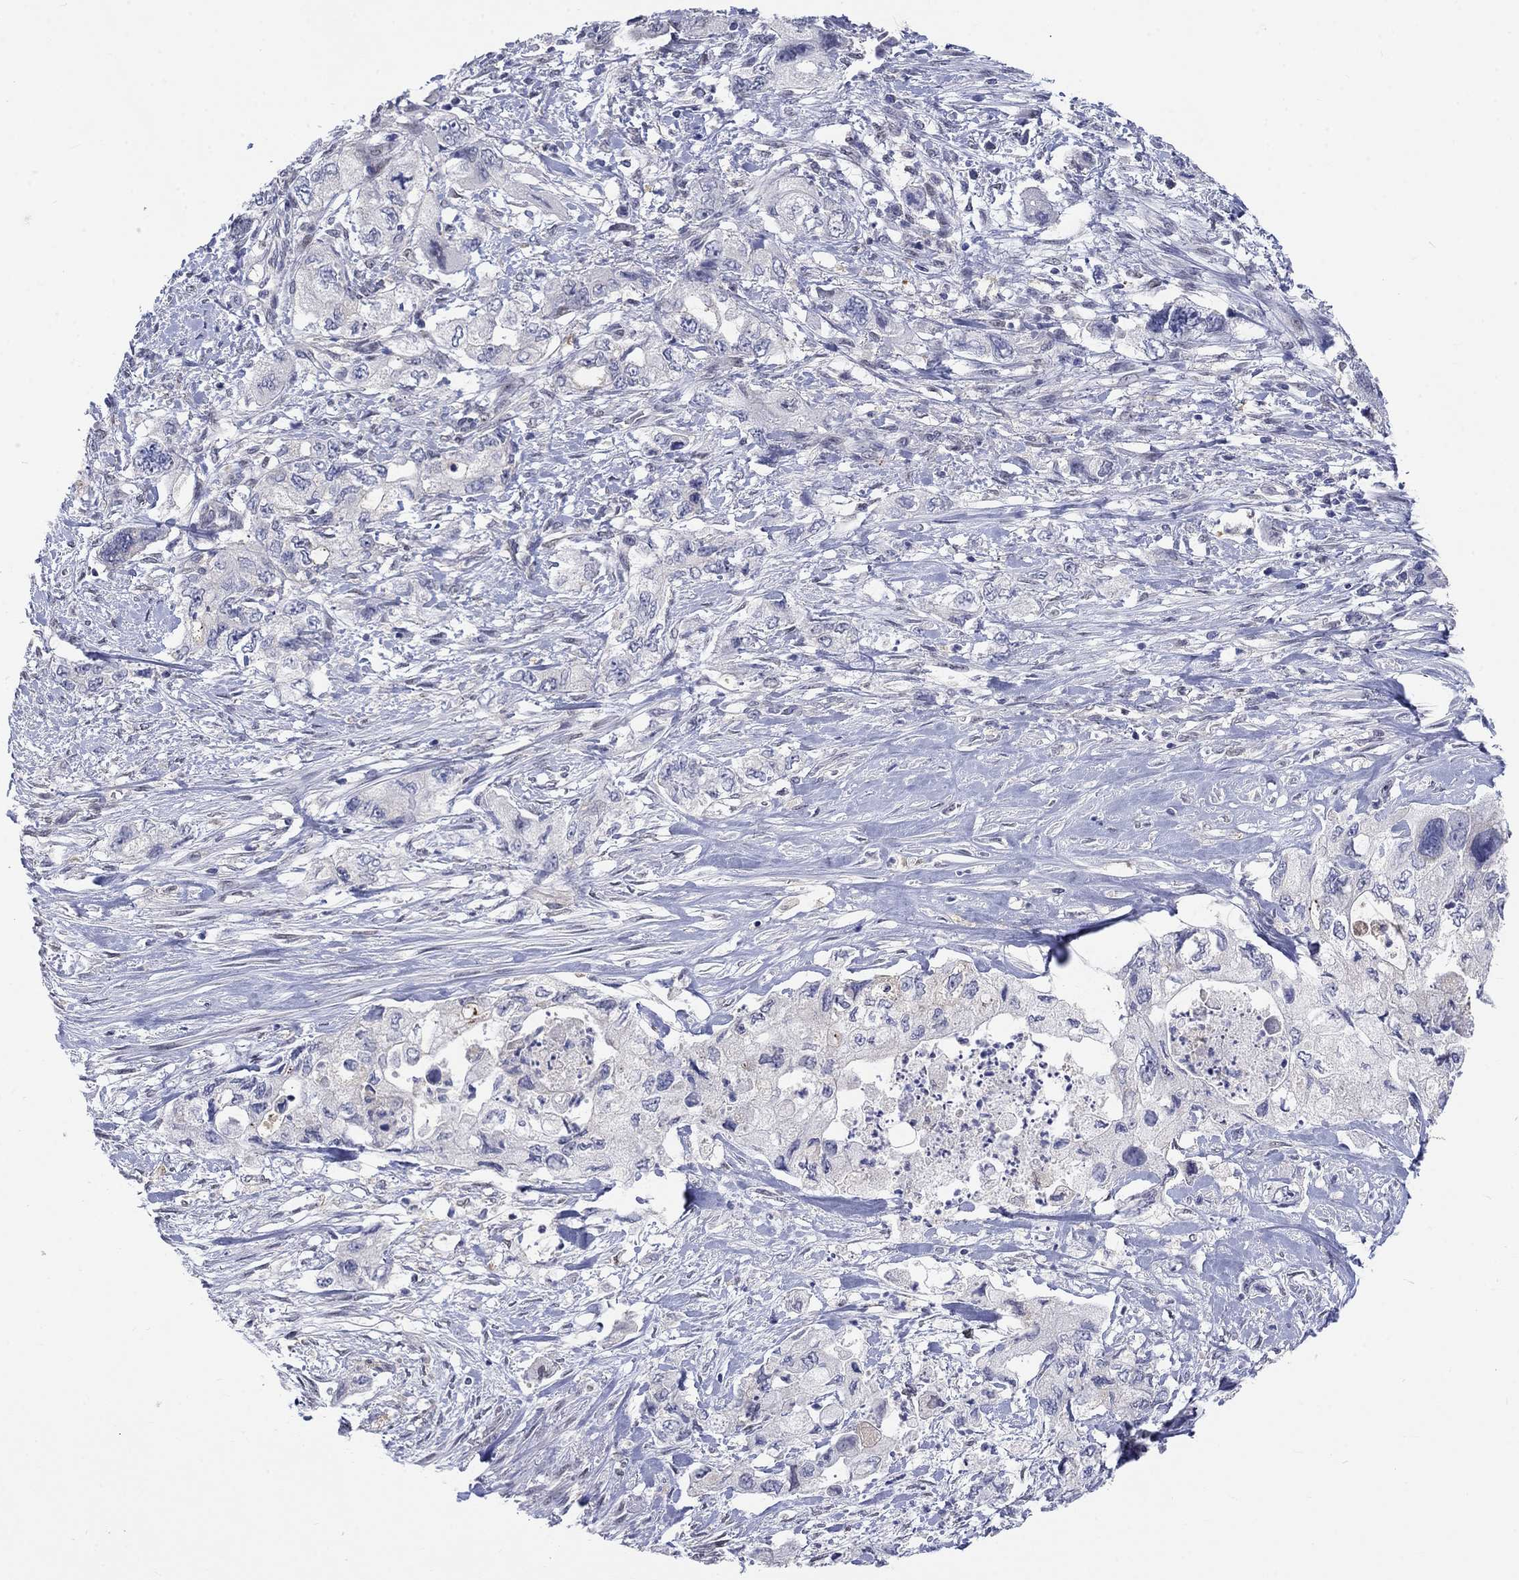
{"staining": {"intensity": "strong", "quantity": "<25%", "location": "cytoplasmic/membranous"}, "tissue": "pancreatic cancer", "cell_type": "Tumor cells", "image_type": "cancer", "snomed": [{"axis": "morphology", "description": "Adenocarcinoma, NOS"}, {"axis": "topography", "description": "Pancreas"}], "caption": "A photomicrograph showing strong cytoplasmic/membranous expression in approximately <25% of tumor cells in pancreatic cancer, as visualized by brown immunohistochemical staining.", "gene": "EGFLAM", "patient": {"sex": "female", "age": 73}}